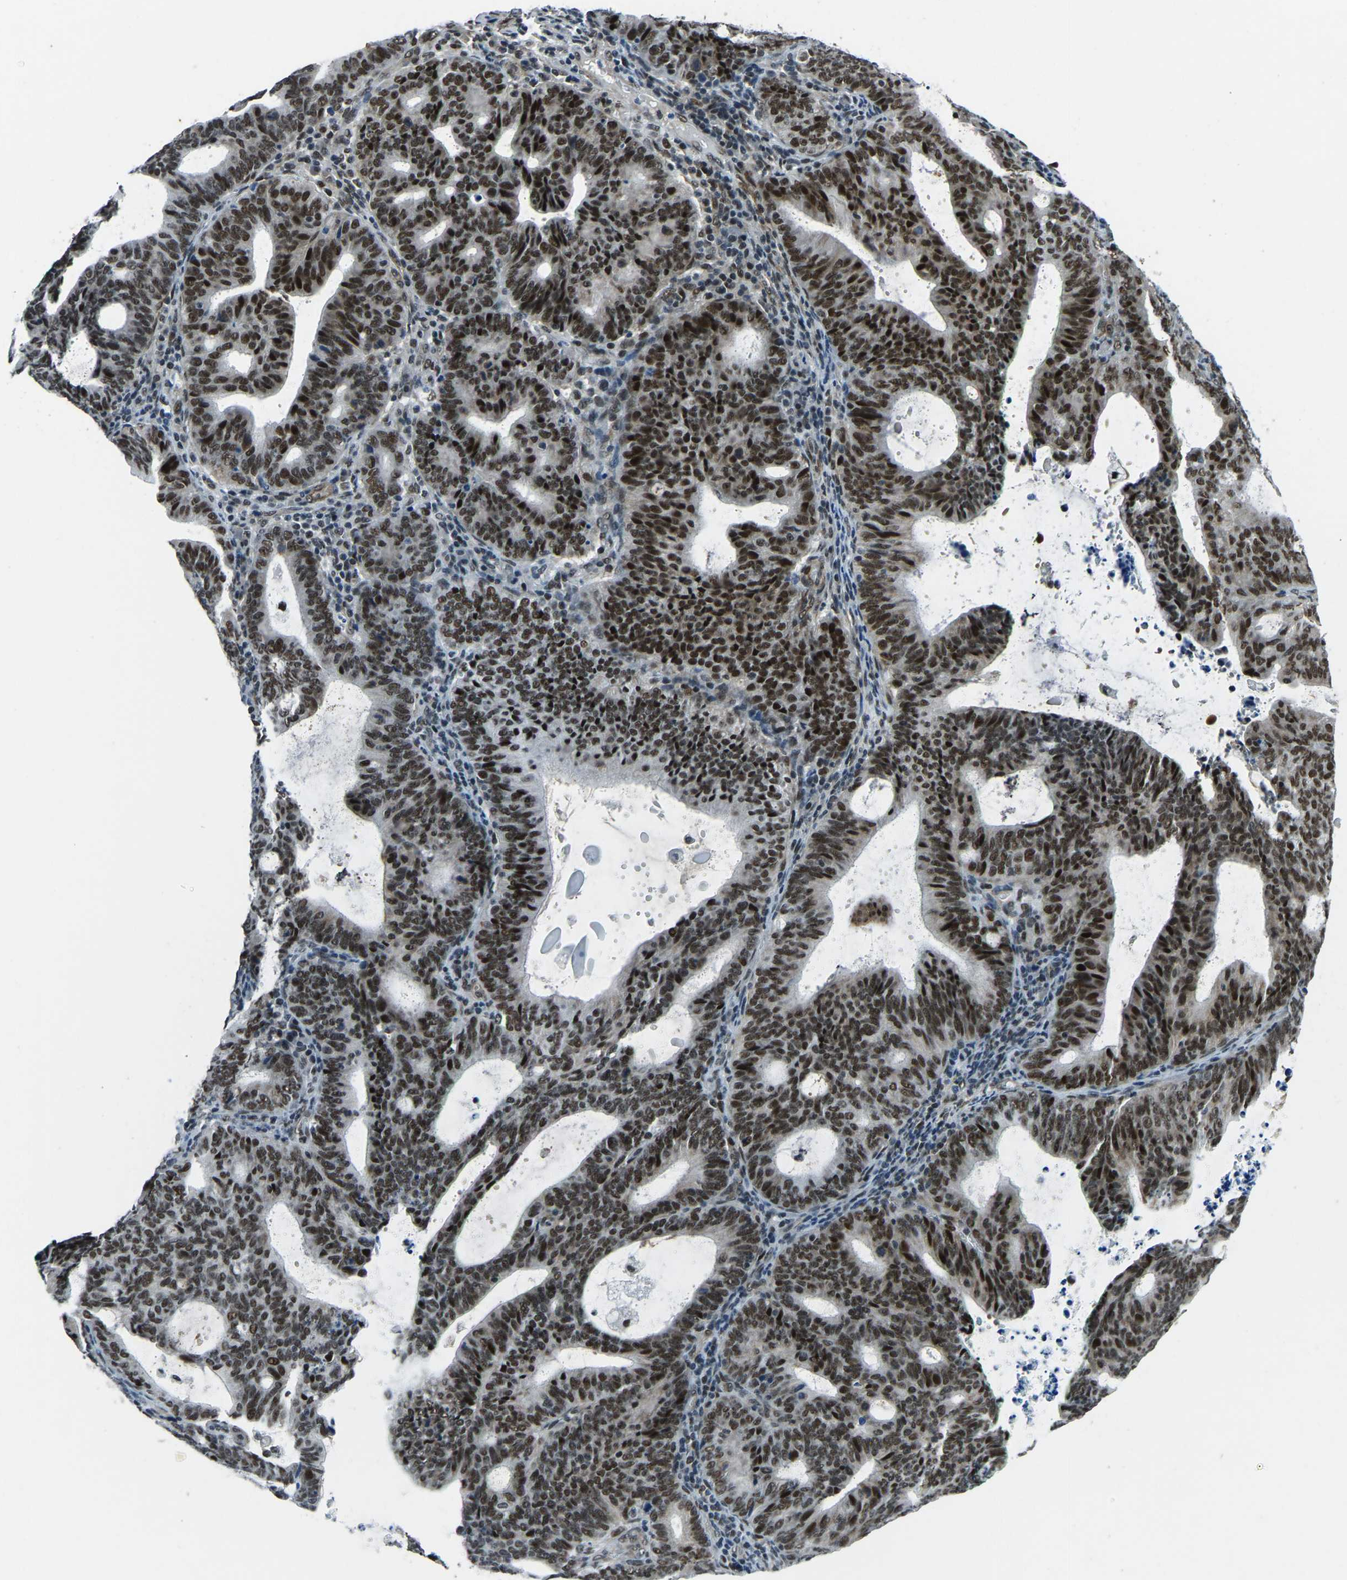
{"staining": {"intensity": "strong", "quantity": ">75%", "location": "nuclear"}, "tissue": "endometrial cancer", "cell_type": "Tumor cells", "image_type": "cancer", "snomed": [{"axis": "morphology", "description": "Adenocarcinoma, NOS"}, {"axis": "topography", "description": "Uterus"}], "caption": "The photomicrograph reveals staining of endometrial cancer, revealing strong nuclear protein staining (brown color) within tumor cells.", "gene": "PRCC", "patient": {"sex": "female", "age": 83}}